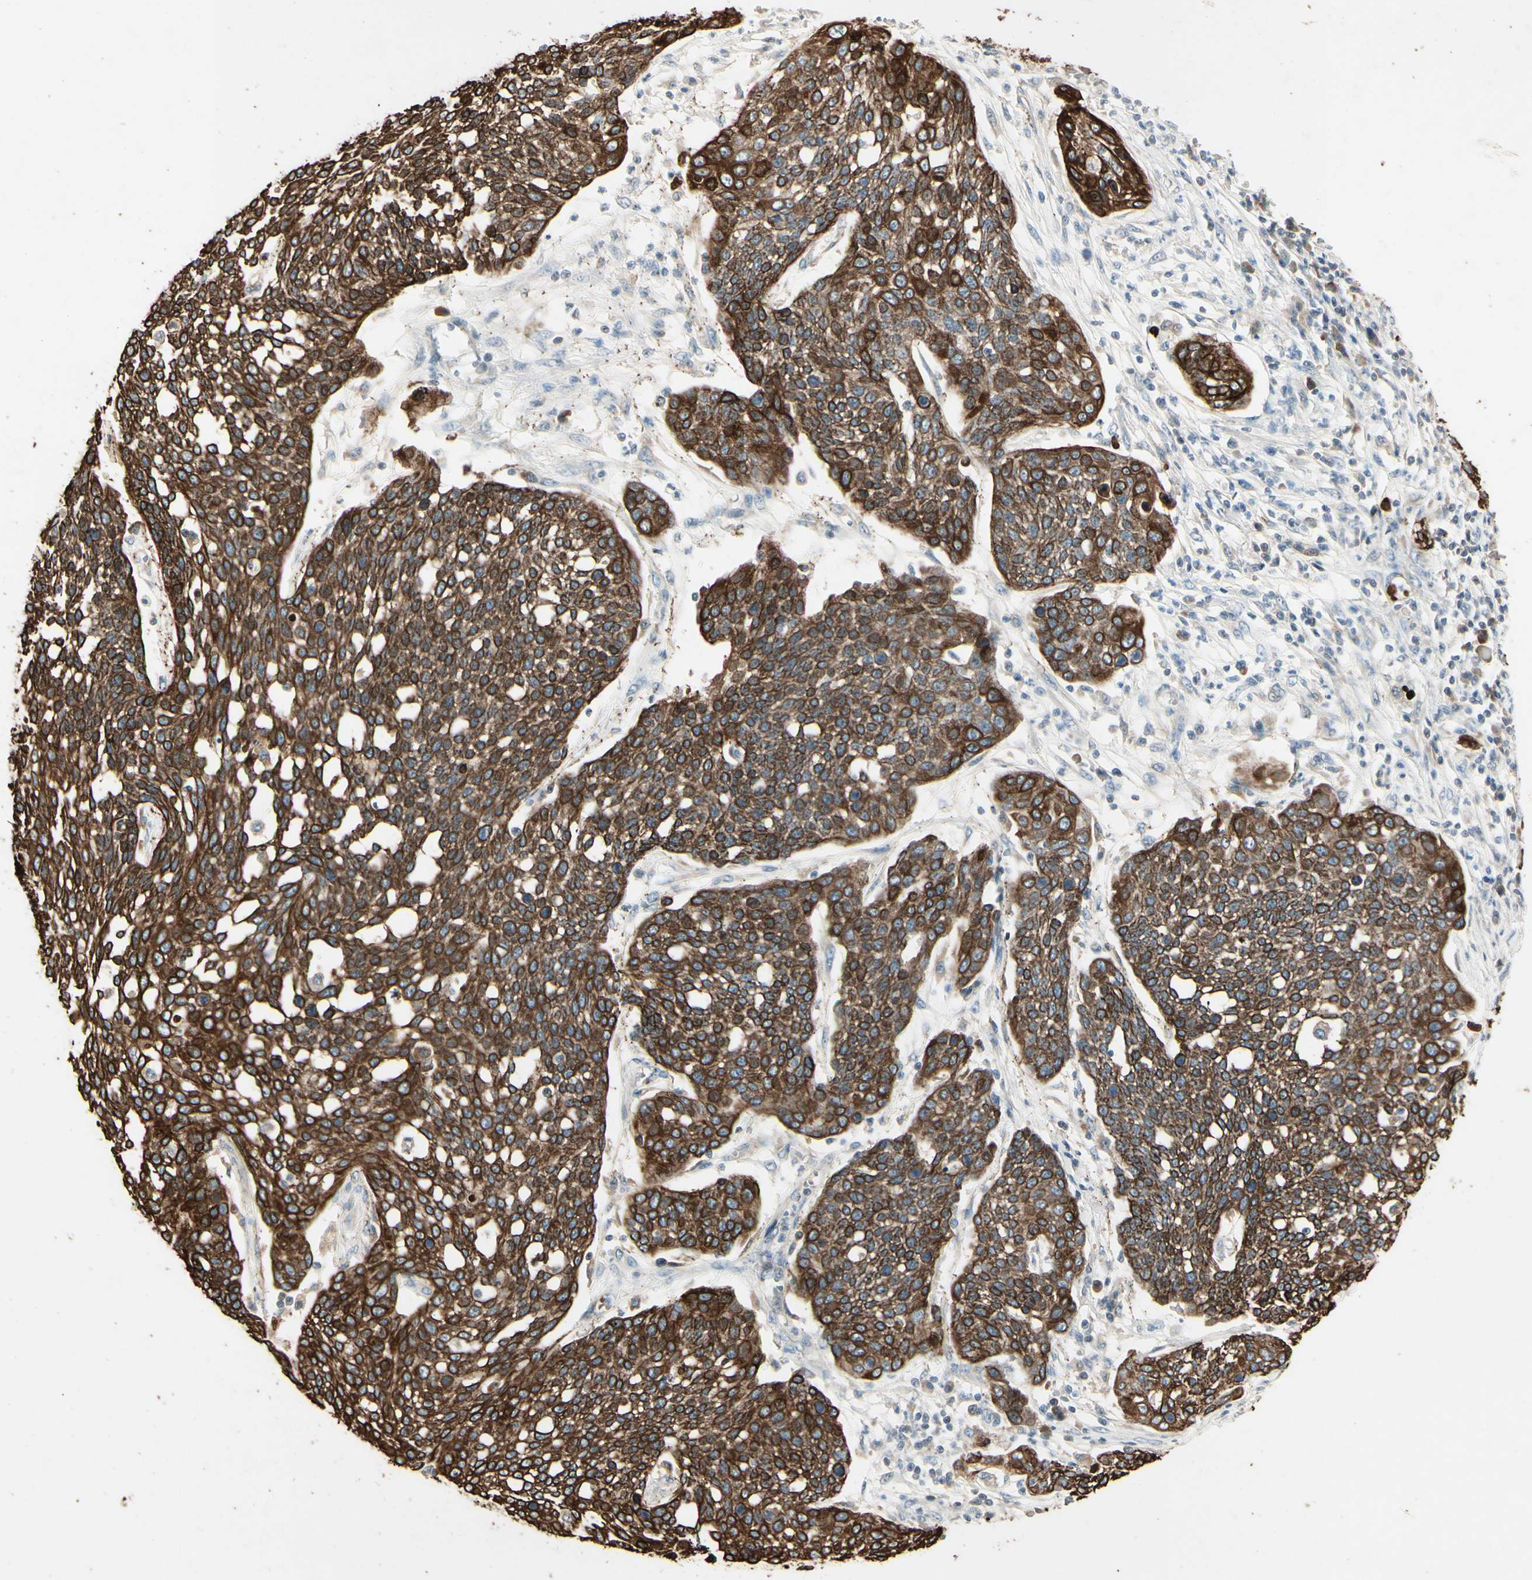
{"staining": {"intensity": "strong", "quantity": ">75%", "location": "cytoplasmic/membranous"}, "tissue": "cervical cancer", "cell_type": "Tumor cells", "image_type": "cancer", "snomed": [{"axis": "morphology", "description": "Squamous cell carcinoma, NOS"}, {"axis": "topography", "description": "Cervix"}], "caption": "This image displays IHC staining of squamous cell carcinoma (cervical), with high strong cytoplasmic/membranous staining in about >75% of tumor cells.", "gene": "SKIL", "patient": {"sex": "female", "age": 34}}